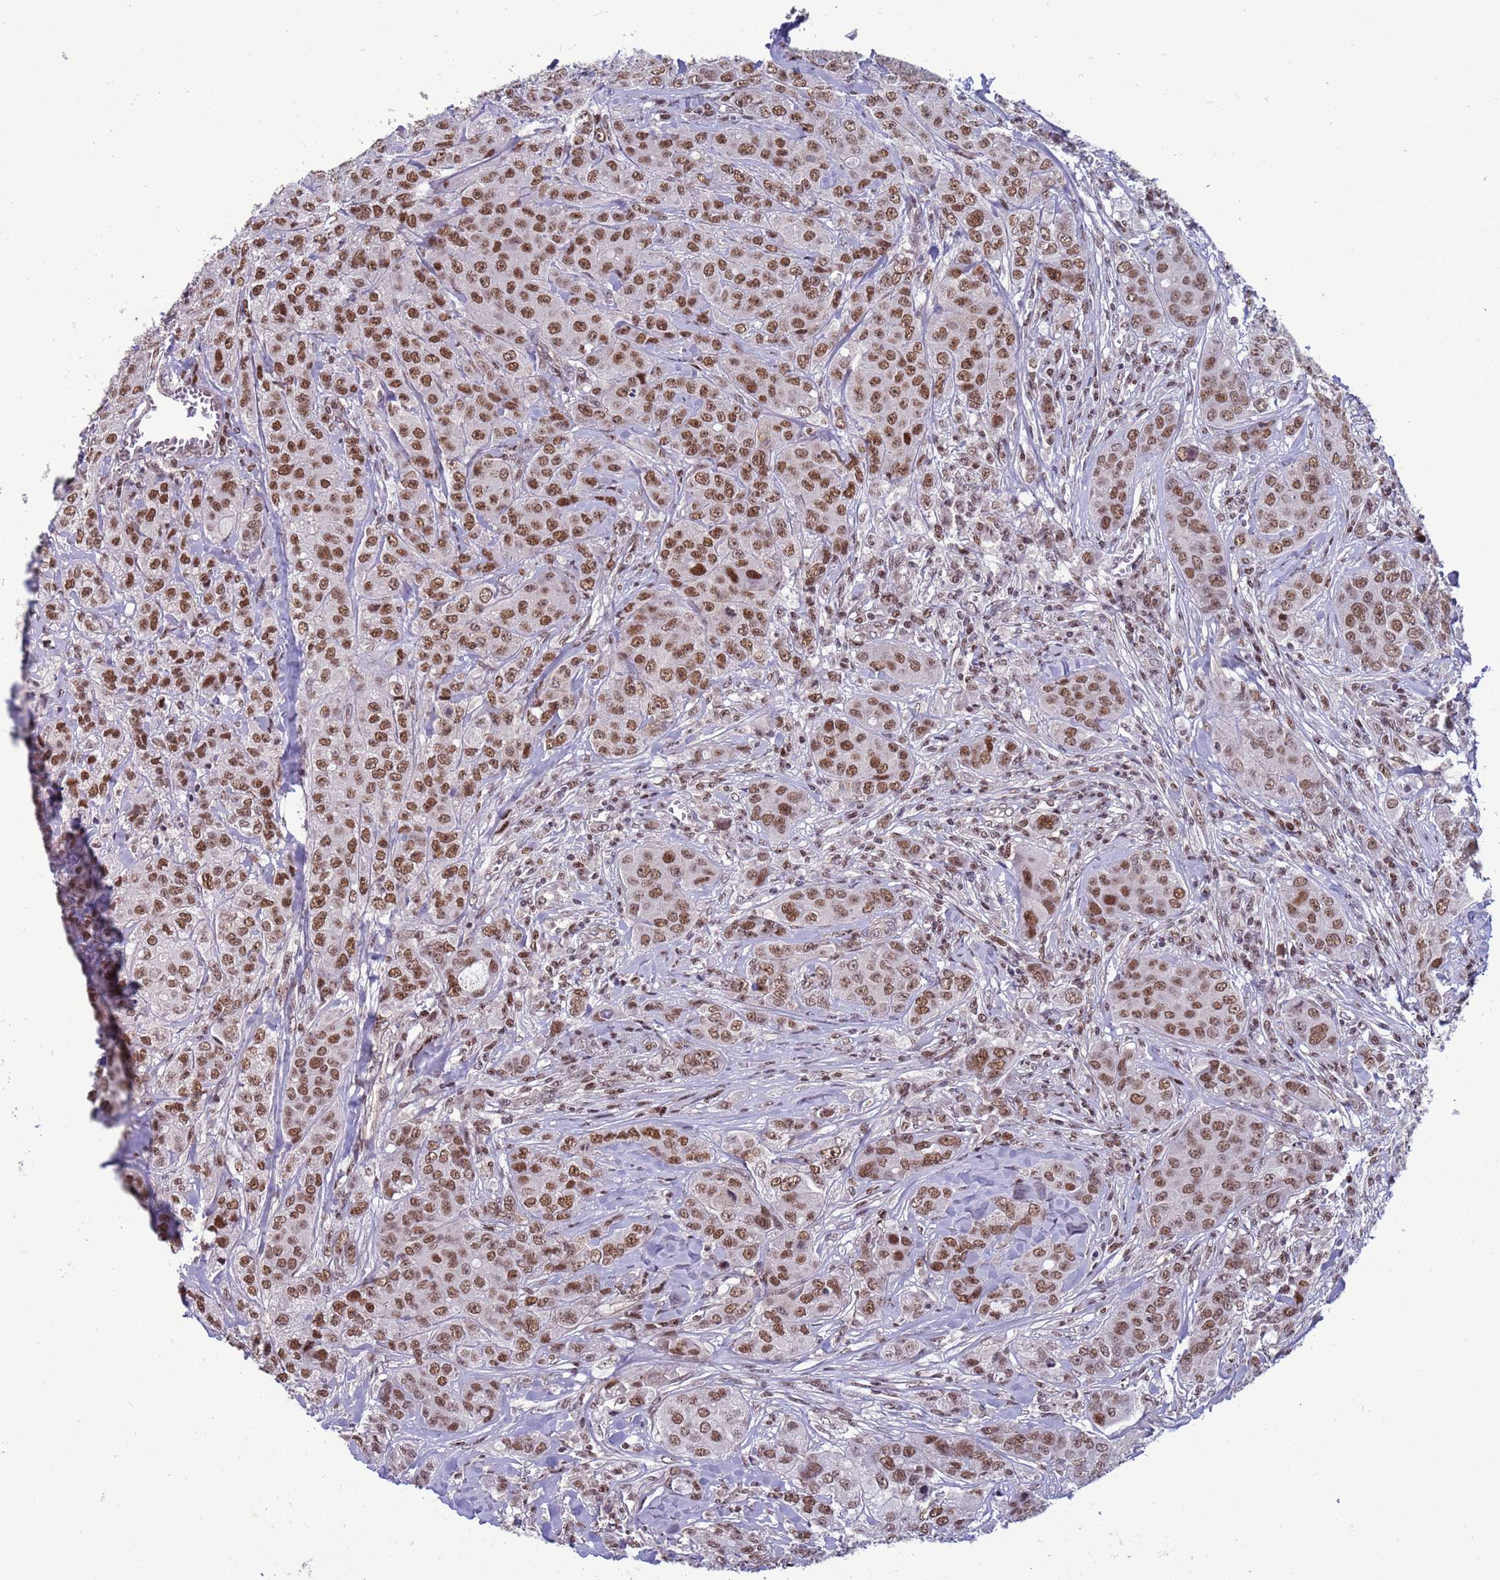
{"staining": {"intensity": "moderate", "quantity": ">75%", "location": "nuclear"}, "tissue": "breast cancer", "cell_type": "Tumor cells", "image_type": "cancer", "snomed": [{"axis": "morphology", "description": "Duct carcinoma"}, {"axis": "topography", "description": "Breast"}], "caption": "Protein staining of intraductal carcinoma (breast) tissue displays moderate nuclear staining in about >75% of tumor cells.", "gene": "NSL1", "patient": {"sex": "female", "age": 43}}